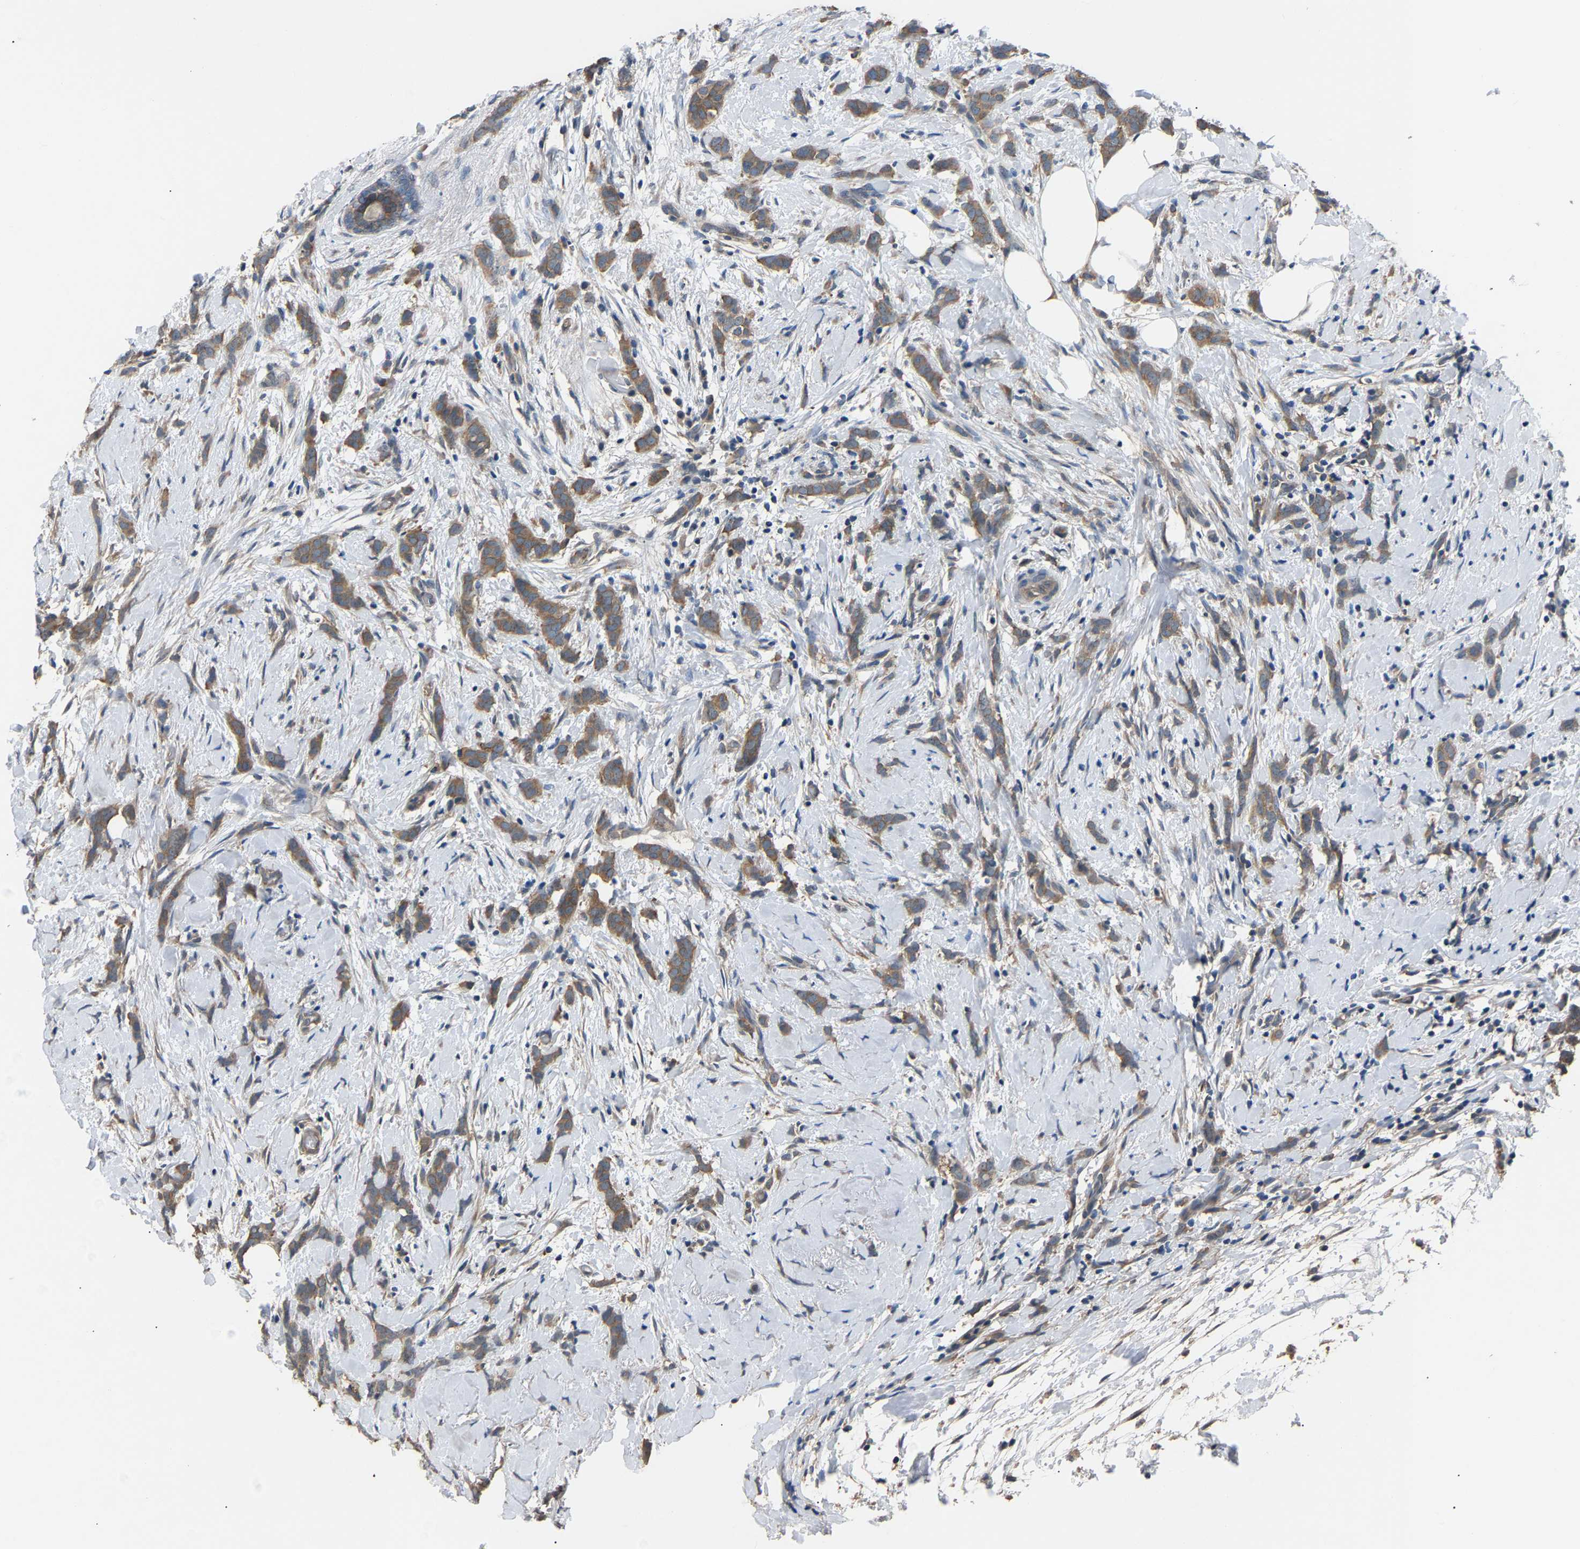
{"staining": {"intensity": "moderate", "quantity": ">75%", "location": "cytoplasmic/membranous"}, "tissue": "breast cancer", "cell_type": "Tumor cells", "image_type": "cancer", "snomed": [{"axis": "morphology", "description": "Lobular carcinoma, in situ"}, {"axis": "morphology", "description": "Lobular carcinoma"}, {"axis": "topography", "description": "Breast"}], "caption": "Protein staining shows moderate cytoplasmic/membranous staining in approximately >75% of tumor cells in breast lobular carcinoma.", "gene": "ABCC9", "patient": {"sex": "female", "age": 41}}